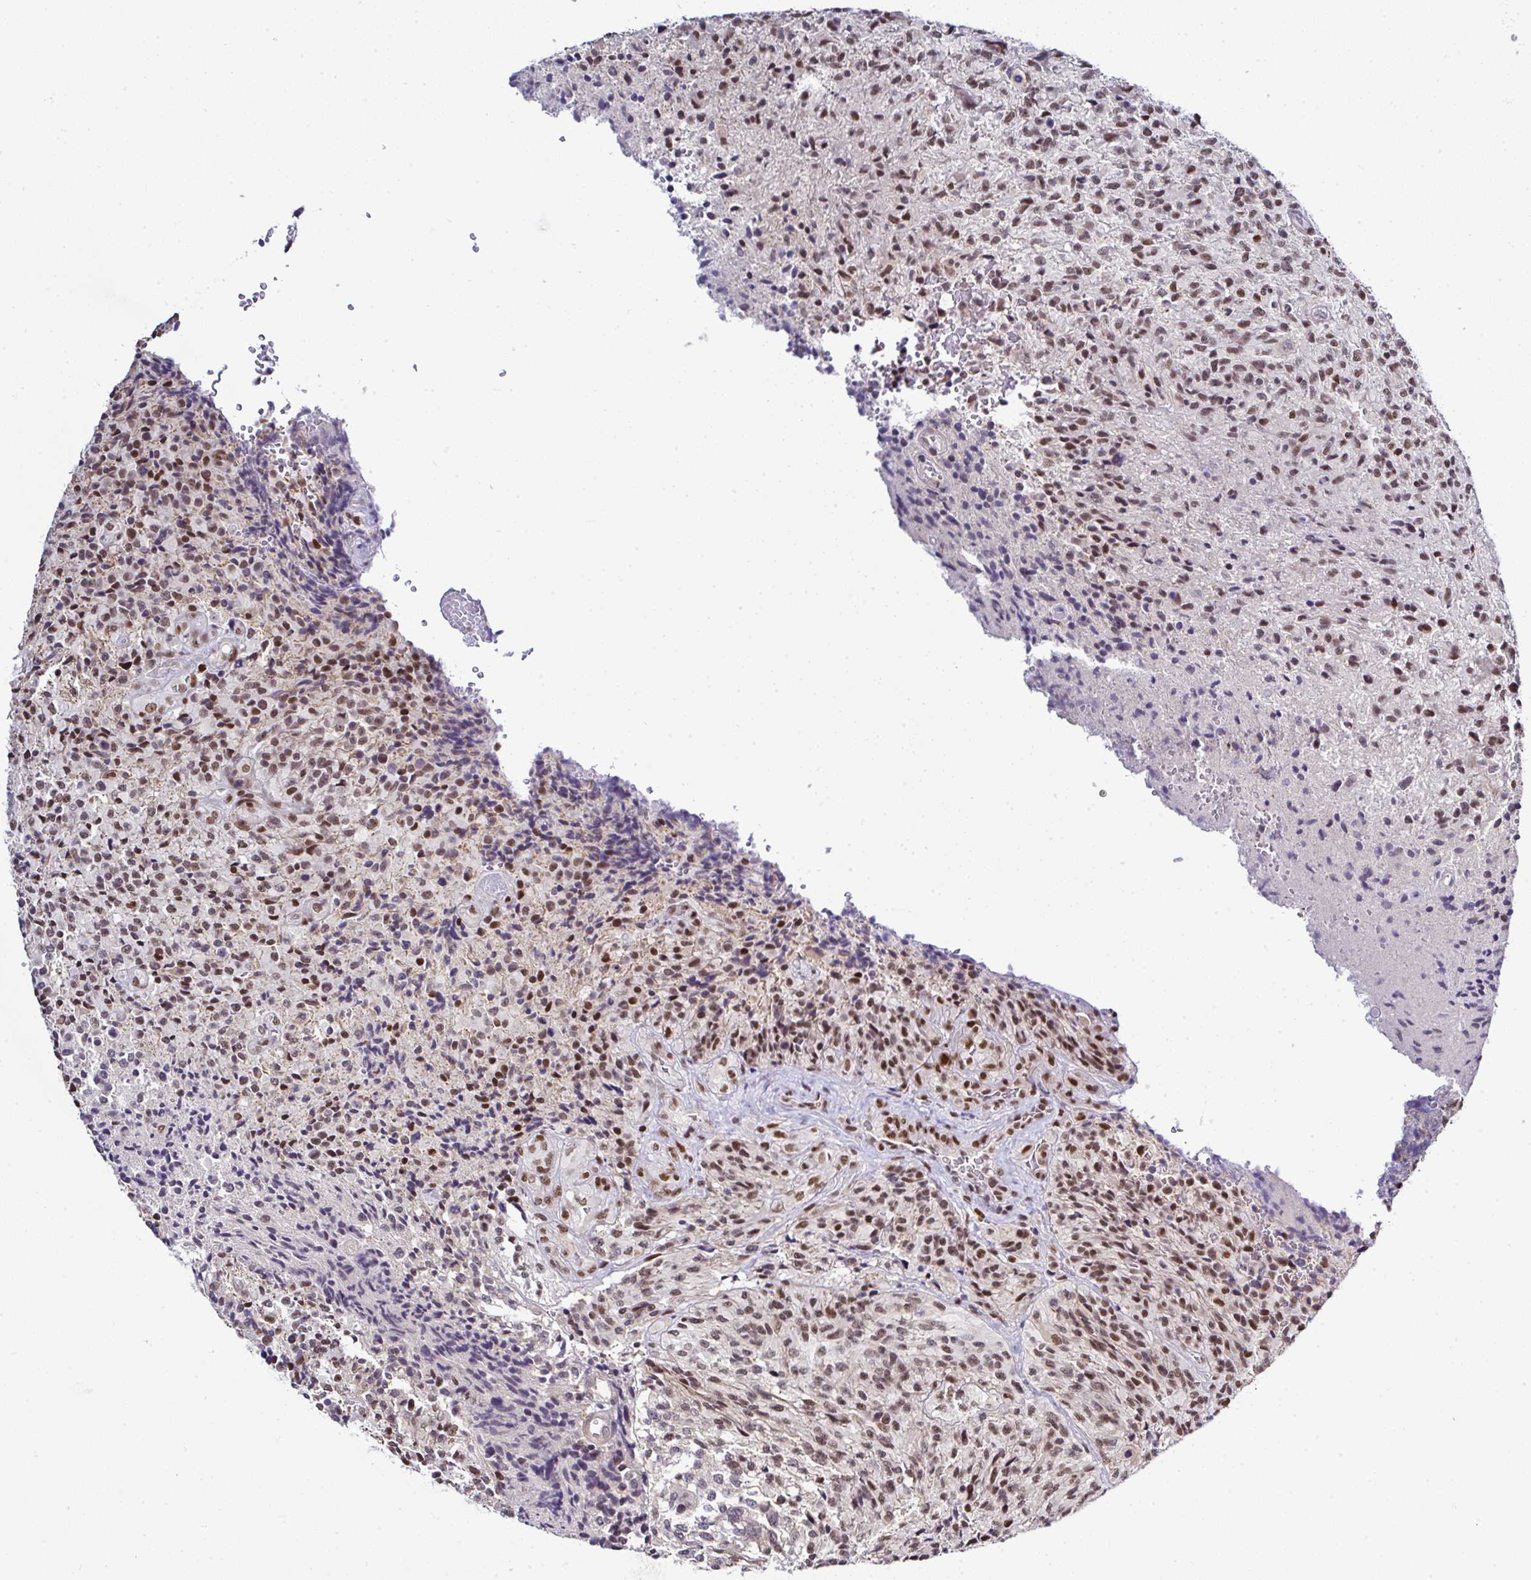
{"staining": {"intensity": "moderate", "quantity": ">75%", "location": "nuclear"}, "tissue": "glioma", "cell_type": "Tumor cells", "image_type": "cancer", "snomed": [{"axis": "morphology", "description": "Normal tissue, NOS"}, {"axis": "morphology", "description": "Glioma, malignant, High grade"}, {"axis": "topography", "description": "Cerebral cortex"}], "caption": "This micrograph demonstrates IHC staining of glioma, with medium moderate nuclear positivity in about >75% of tumor cells.", "gene": "DR1", "patient": {"sex": "male", "age": 56}}